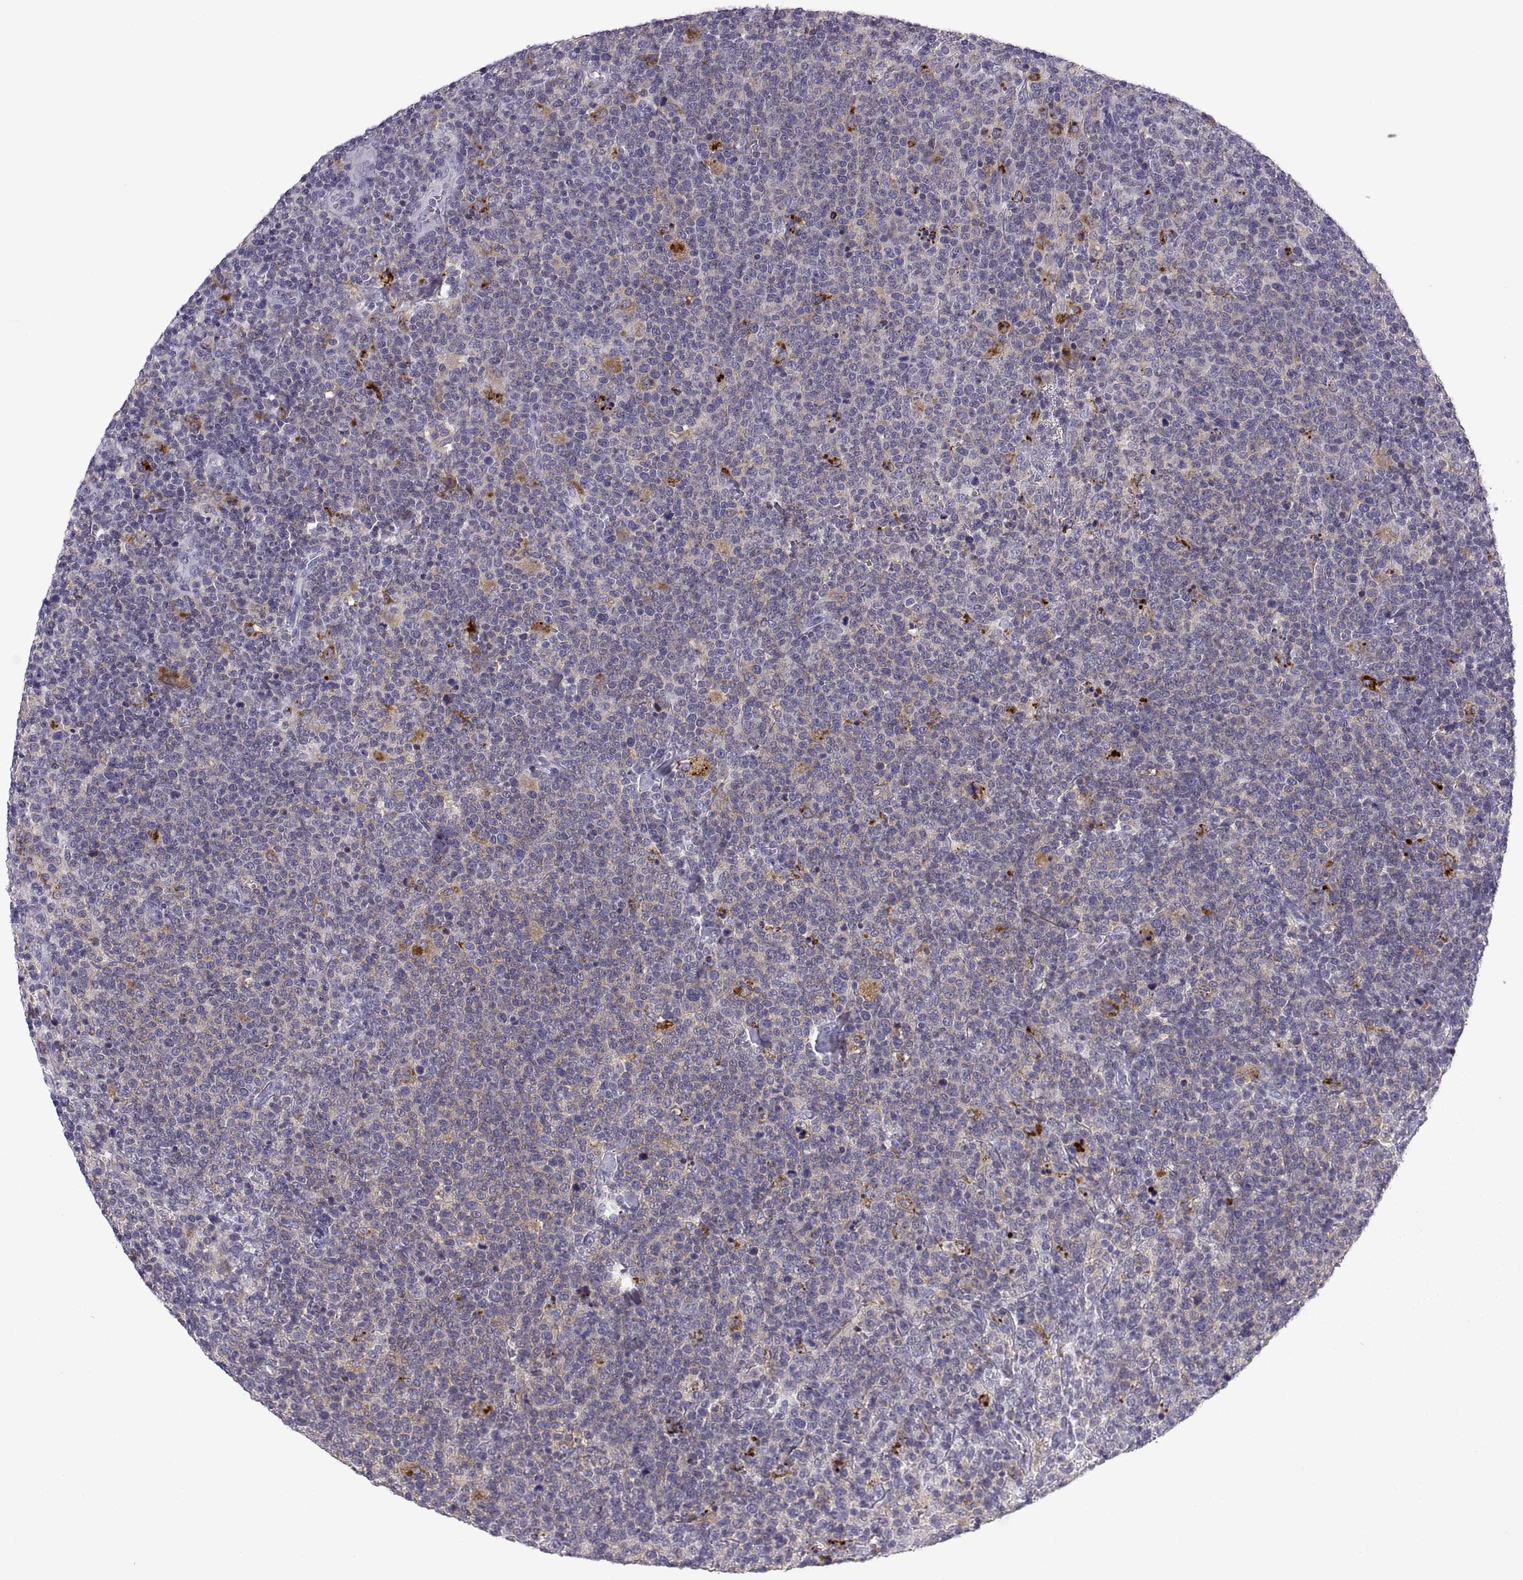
{"staining": {"intensity": "negative", "quantity": "none", "location": "none"}, "tissue": "lymphoma", "cell_type": "Tumor cells", "image_type": "cancer", "snomed": [{"axis": "morphology", "description": "Malignant lymphoma, non-Hodgkin's type, High grade"}, {"axis": "topography", "description": "Lymph node"}], "caption": "A high-resolution image shows IHC staining of lymphoma, which displays no significant positivity in tumor cells.", "gene": "RGS19", "patient": {"sex": "male", "age": 61}}